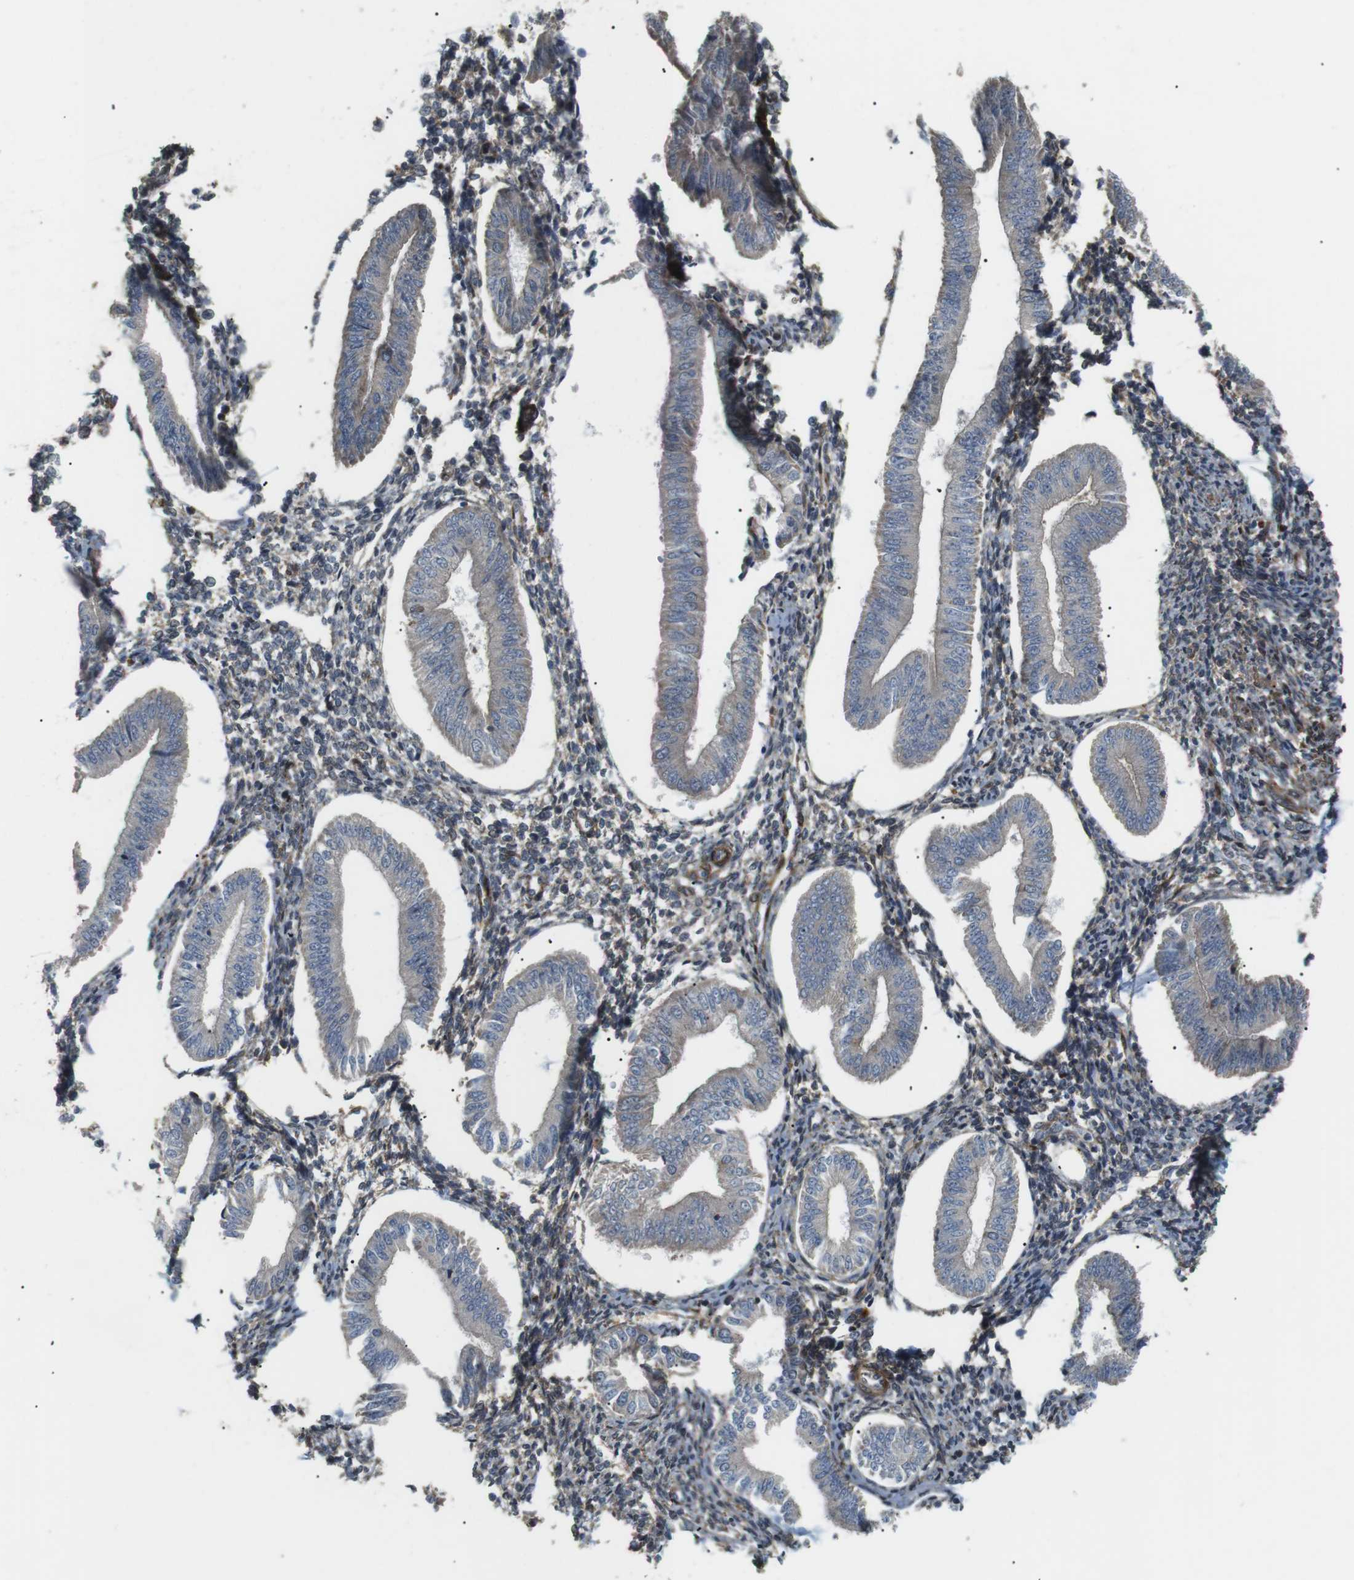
{"staining": {"intensity": "moderate", "quantity": "<25%", "location": "cytoplasmic/membranous"}, "tissue": "endometrium", "cell_type": "Cells in endometrial stroma", "image_type": "normal", "snomed": [{"axis": "morphology", "description": "Normal tissue, NOS"}, {"axis": "topography", "description": "Endometrium"}], "caption": "Moderate cytoplasmic/membranous staining for a protein is present in about <25% of cells in endometrial stroma of benign endometrium using immunohistochemistry.", "gene": "KANK2", "patient": {"sex": "female", "age": 50}}